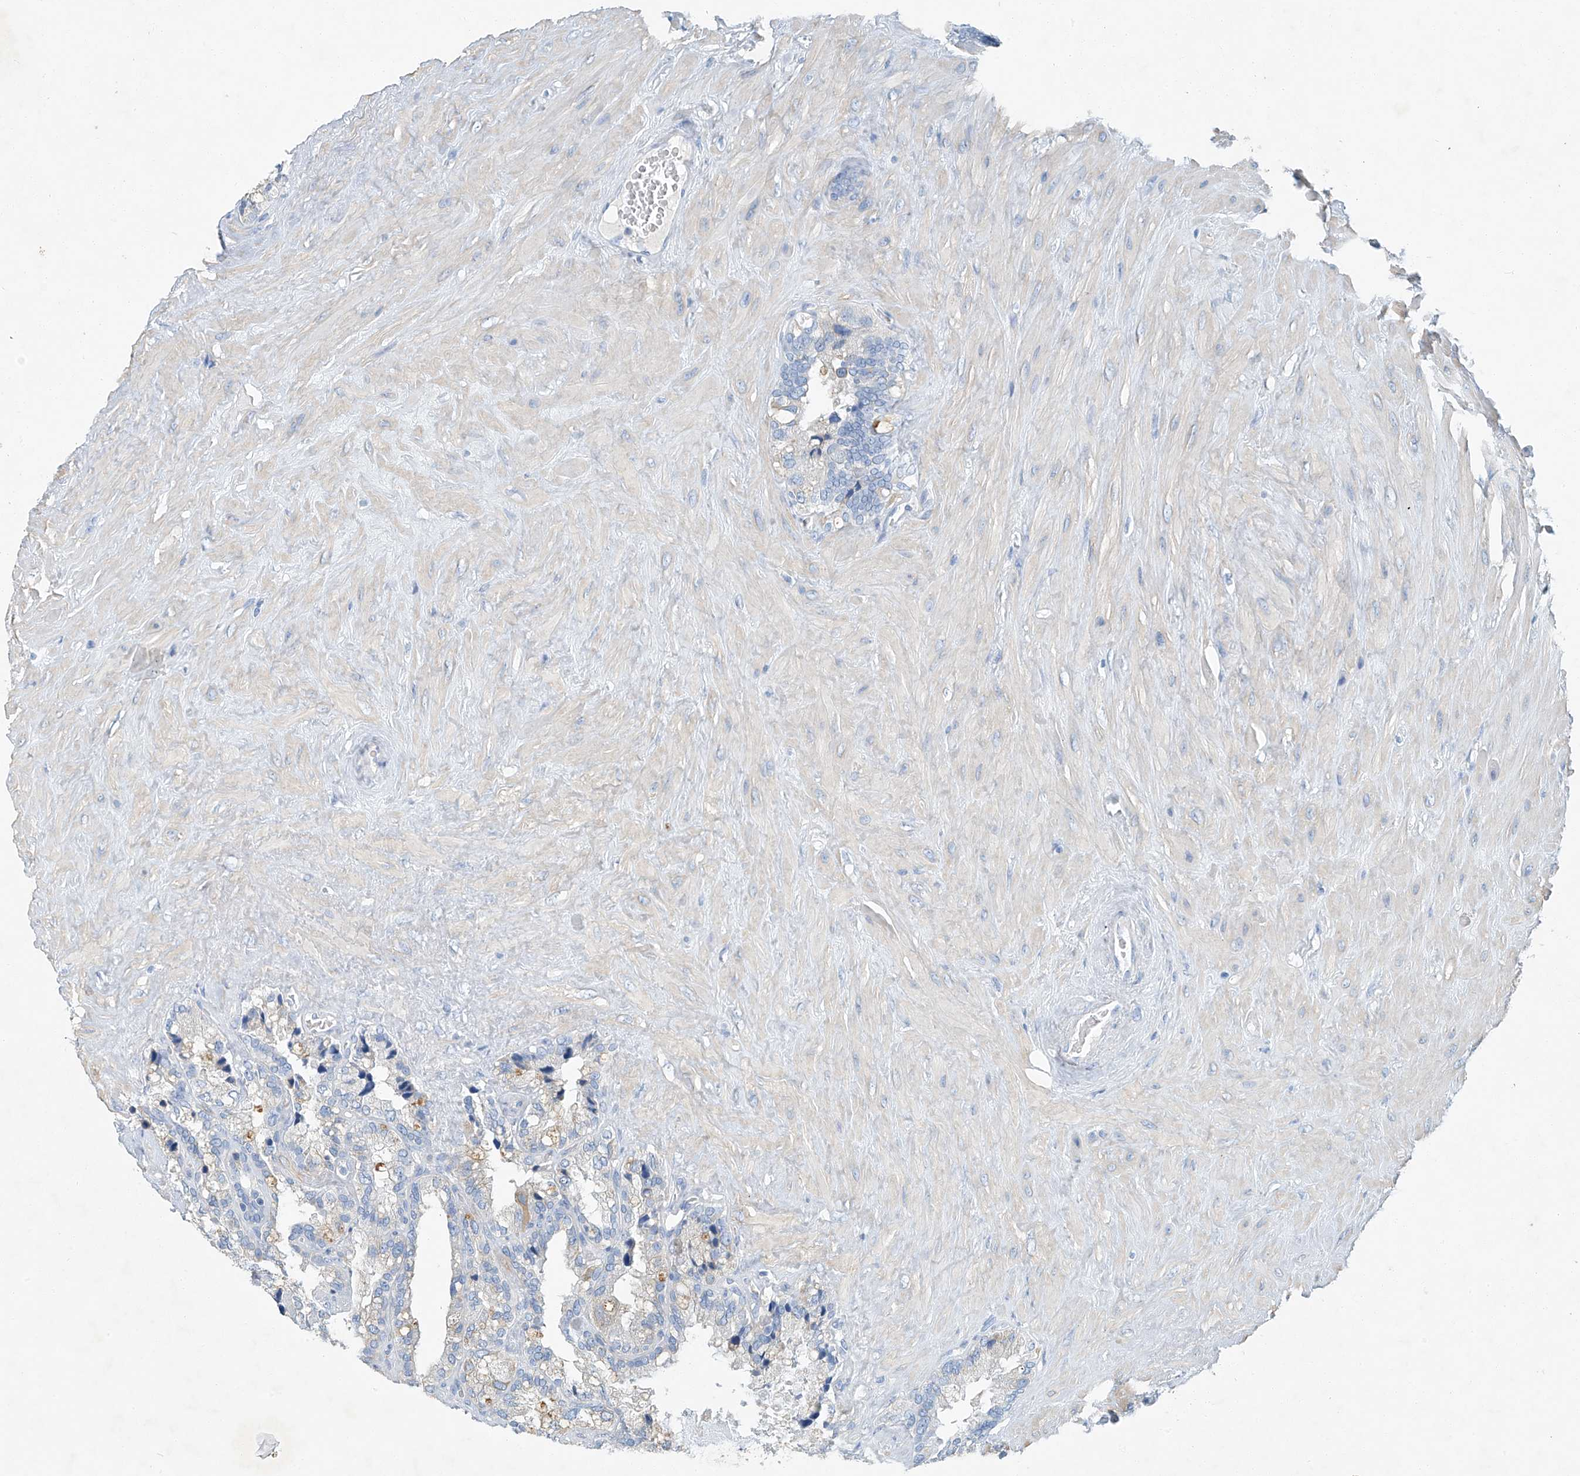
{"staining": {"intensity": "negative", "quantity": "none", "location": "none"}, "tissue": "seminal vesicle", "cell_type": "Glandular cells", "image_type": "normal", "snomed": [{"axis": "morphology", "description": "Normal tissue, NOS"}, {"axis": "topography", "description": "Prostate"}, {"axis": "topography", "description": "Seminal veicle"}], "caption": "An IHC photomicrograph of unremarkable seminal vesicle is shown. There is no staining in glandular cells of seminal vesicle.", "gene": "C1orf87", "patient": {"sex": "male", "age": 68}}